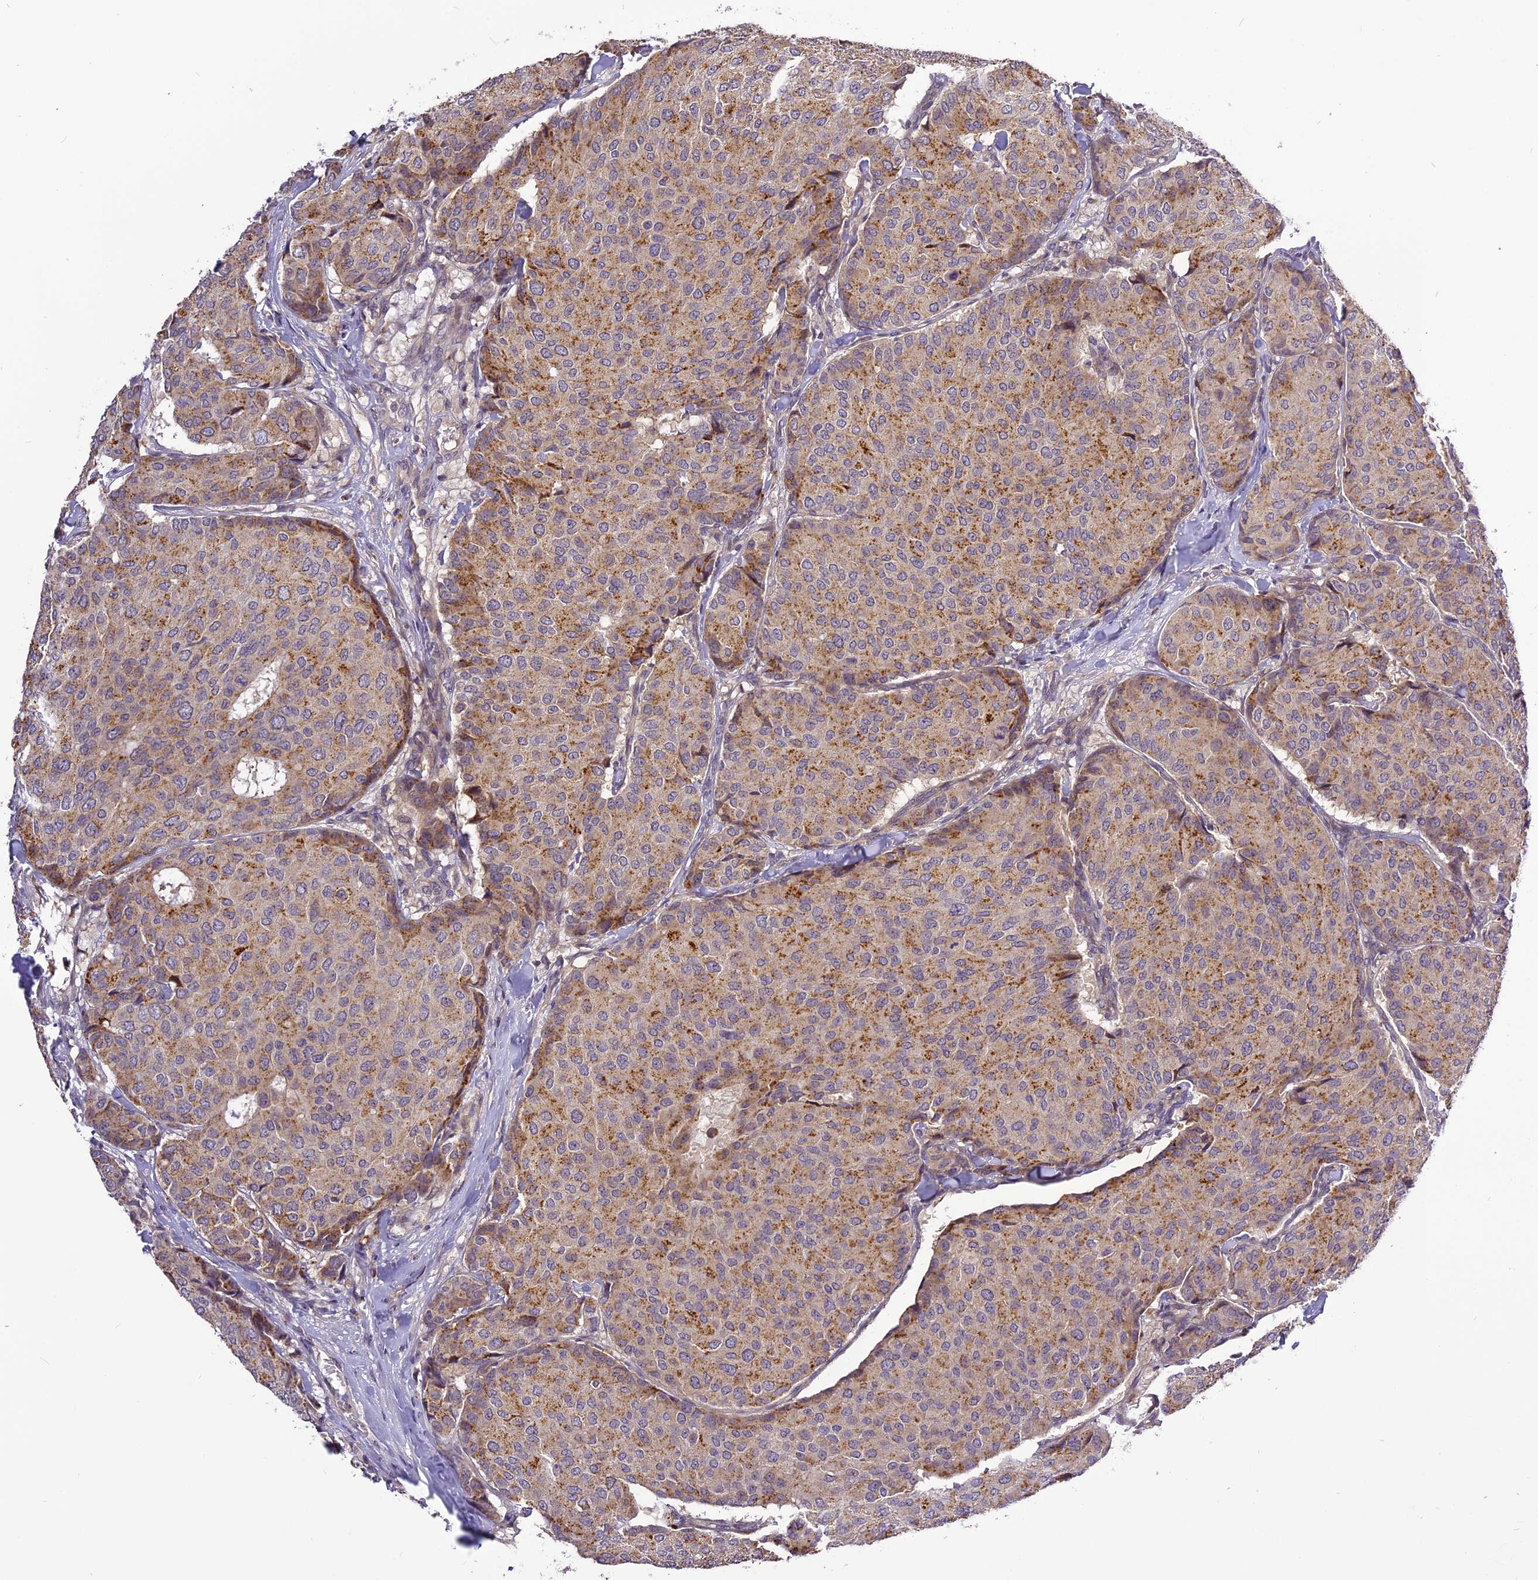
{"staining": {"intensity": "moderate", "quantity": "25%-75%", "location": "cytoplasmic/membranous"}, "tissue": "breast cancer", "cell_type": "Tumor cells", "image_type": "cancer", "snomed": [{"axis": "morphology", "description": "Duct carcinoma"}, {"axis": "topography", "description": "Breast"}], "caption": "Immunohistochemistry staining of breast cancer, which displays medium levels of moderate cytoplasmic/membranous expression in about 25%-75% of tumor cells indicating moderate cytoplasmic/membranous protein expression. The staining was performed using DAB (3,3'-diaminobenzidine) (brown) for protein detection and nuclei were counterstained in hematoxylin (blue).", "gene": "FNIP2", "patient": {"sex": "female", "age": 75}}